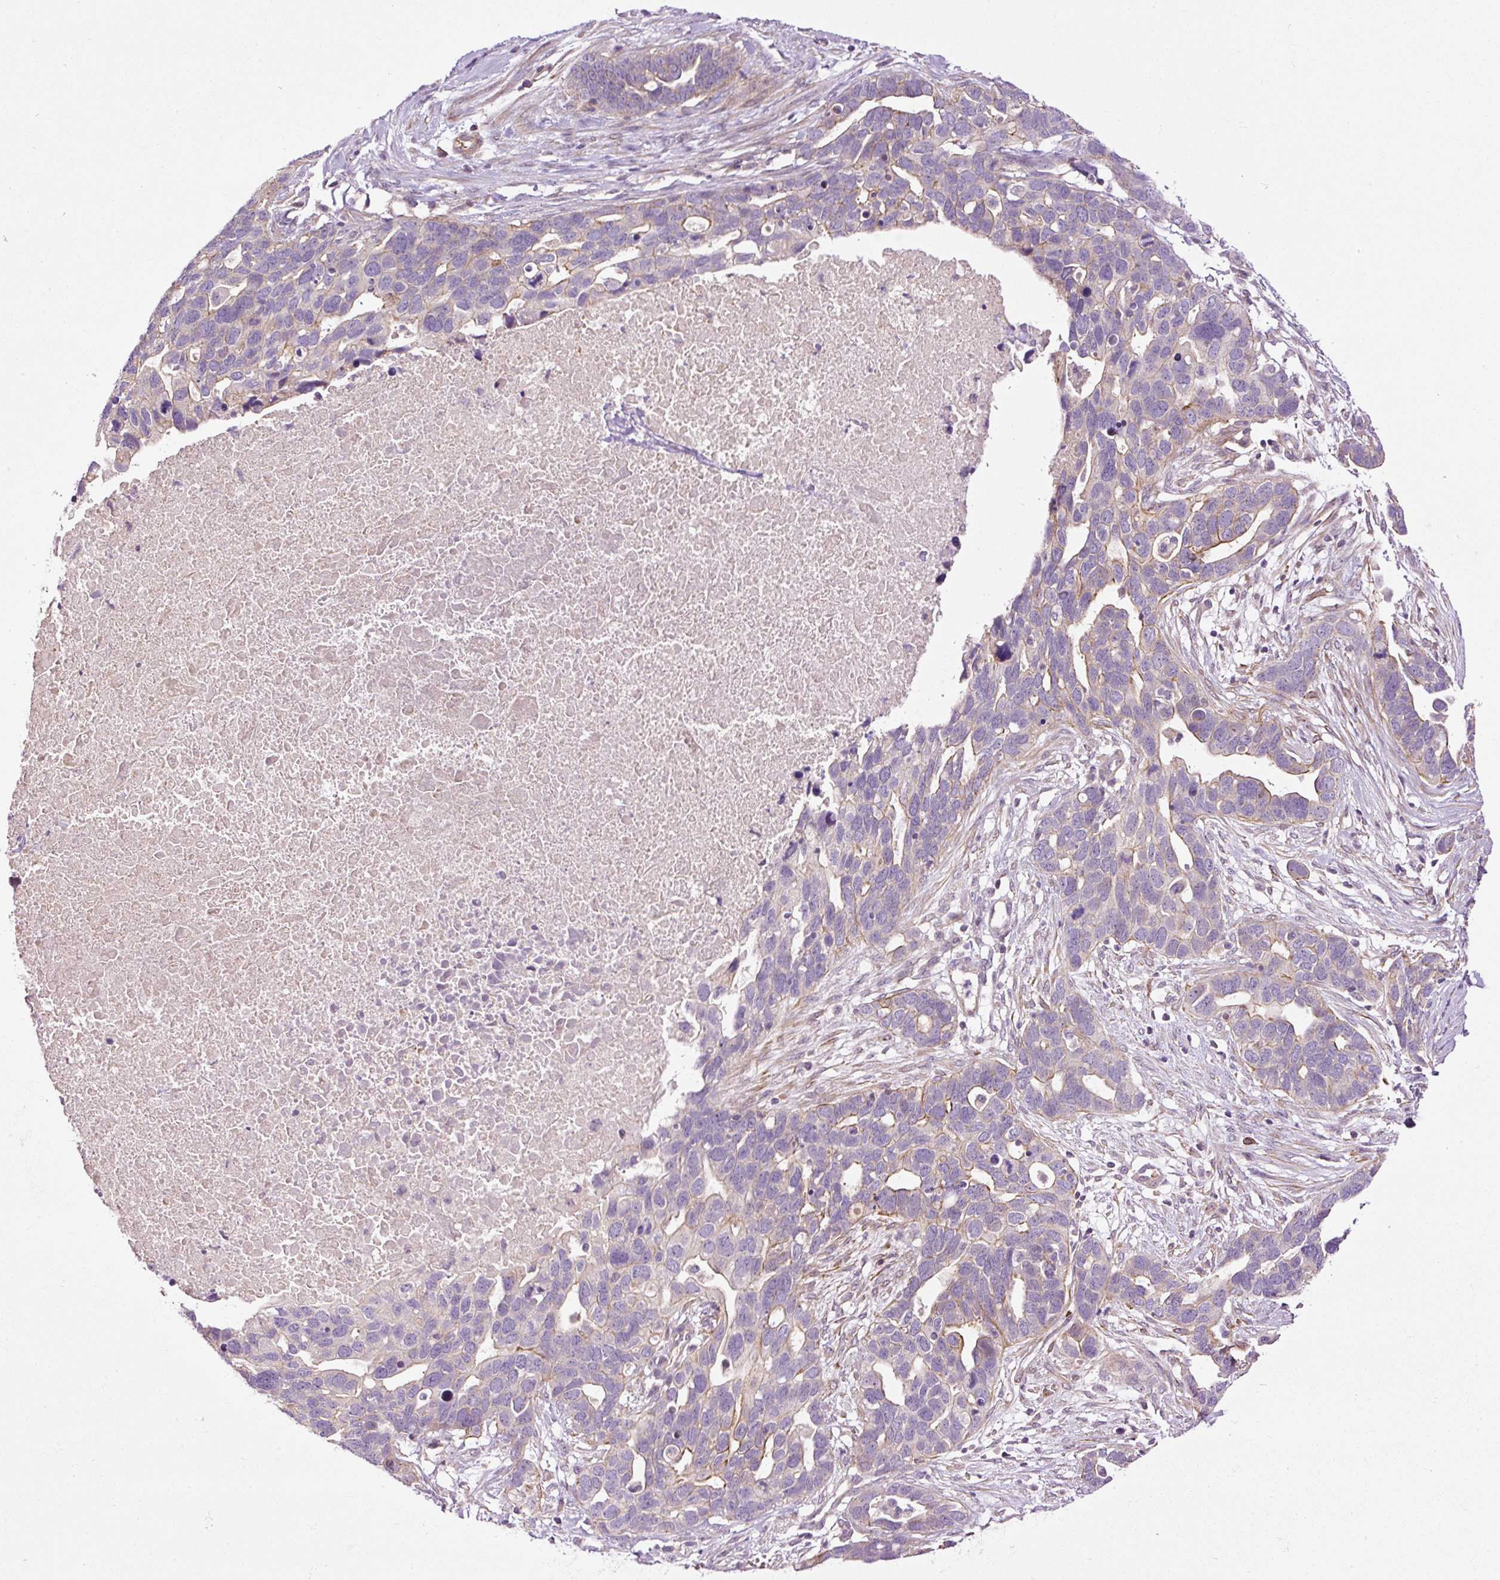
{"staining": {"intensity": "weak", "quantity": "25%-75%", "location": "cytoplasmic/membranous"}, "tissue": "ovarian cancer", "cell_type": "Tumor cells", "image_type": "cancer", "snomed": [{"axis": "morphology", "description": "Cystadenocarcinoma, serous, NOS"}, {"axis": "topography", "description": "Ovary"}], "caption": "The immunohistochemical stain shows weak cytoplasmic/membranous staining in tumor cells of ovarian cancer (serous cystadenocarcinoma) tissue.", "gene": "USHBP1", "patient": {"sex": "female", "age": 54}}